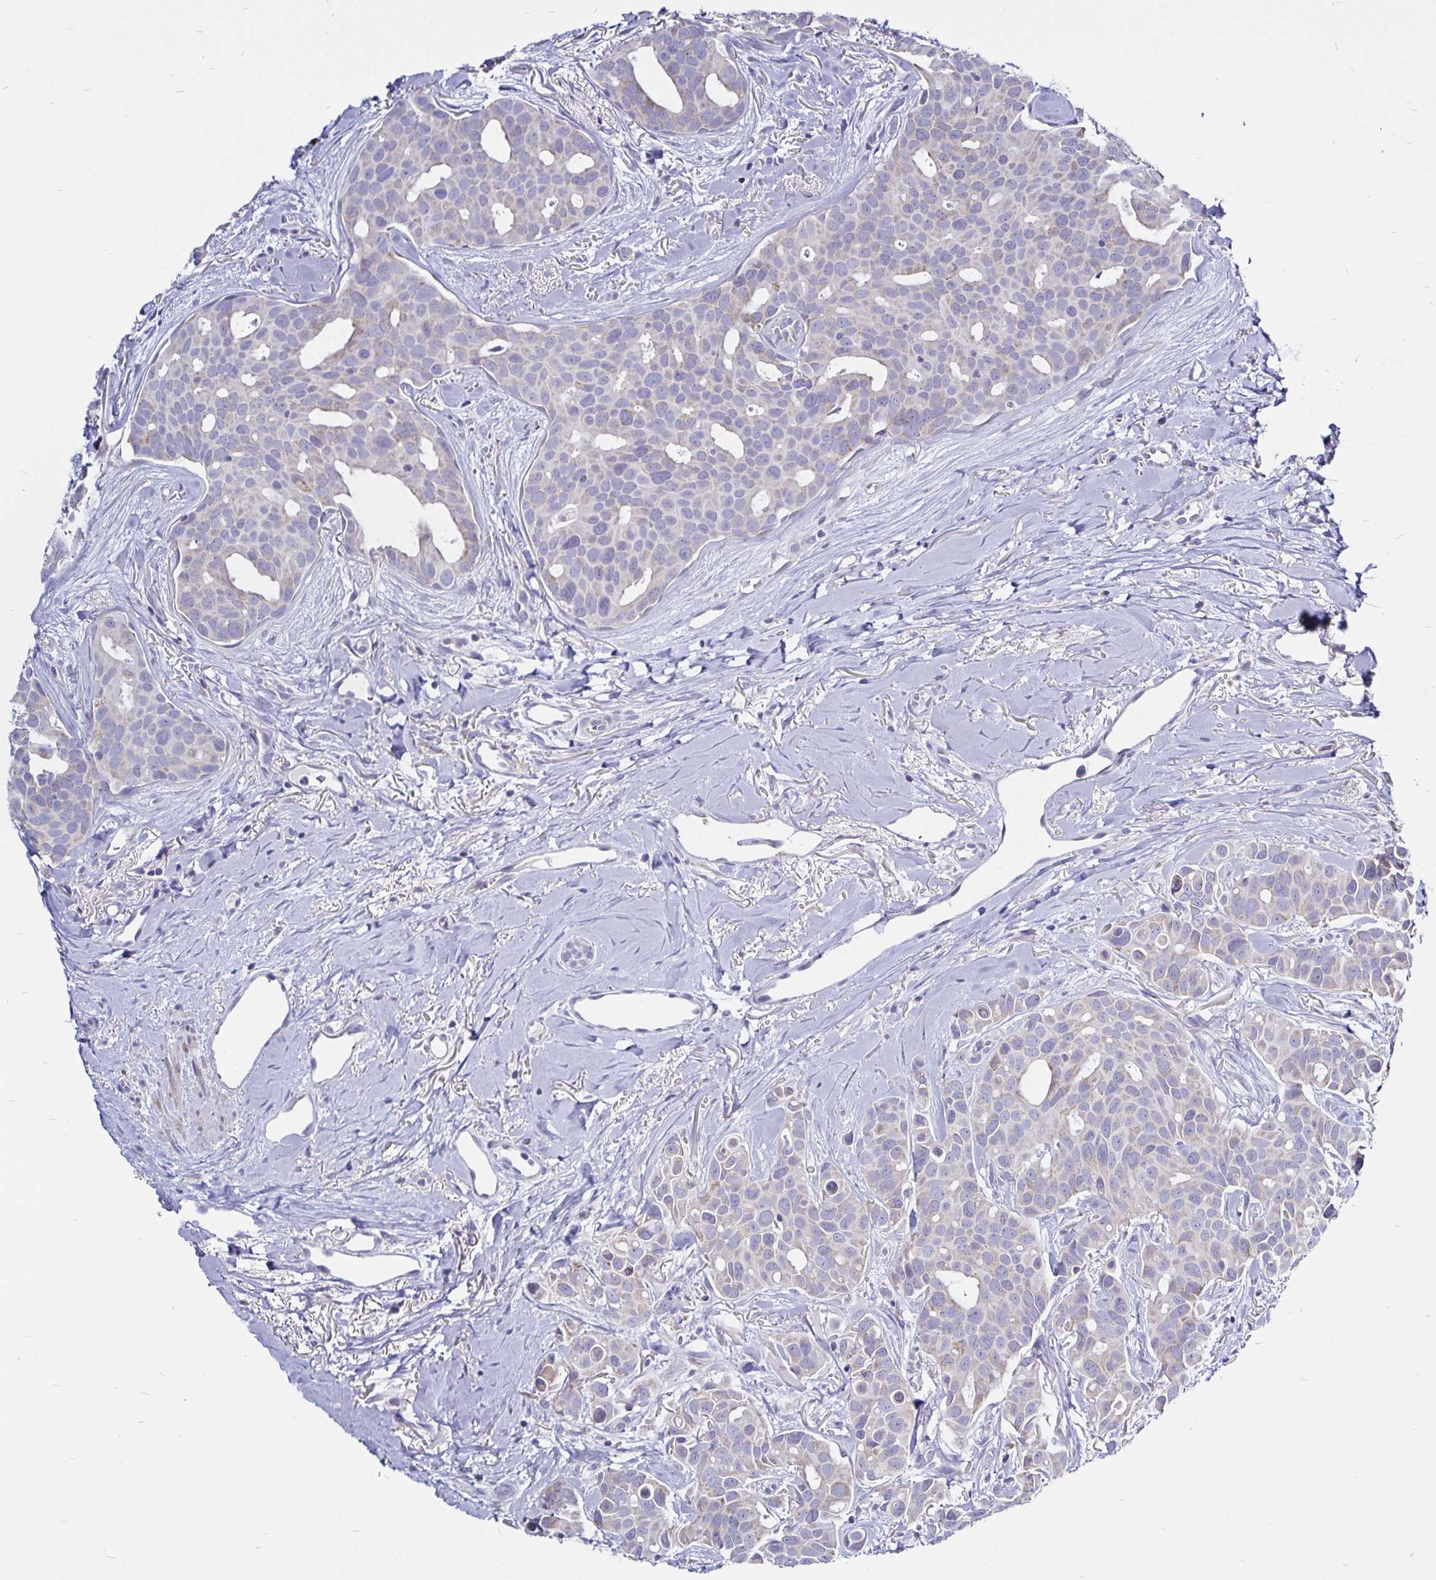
{"staining": {"intensity": "negative", "quantity": "none", "location": "none"}, "tissue": "breast cancer", "cell_type": "Tumor cells", "image_type": "cancer", "snomed": [{"axis": "morphology", "description": "Duct carcinoma"}, {"axis": "topography", "description": "Breast"}], "caption": "High power microscopy histopathology image of an IHC photomicrograph of intraductal carcinoma (breast), revealing no significant expression in tumor cells.", "gene": "PGAM2", "patient": {"sex": "female", "age": 54}}